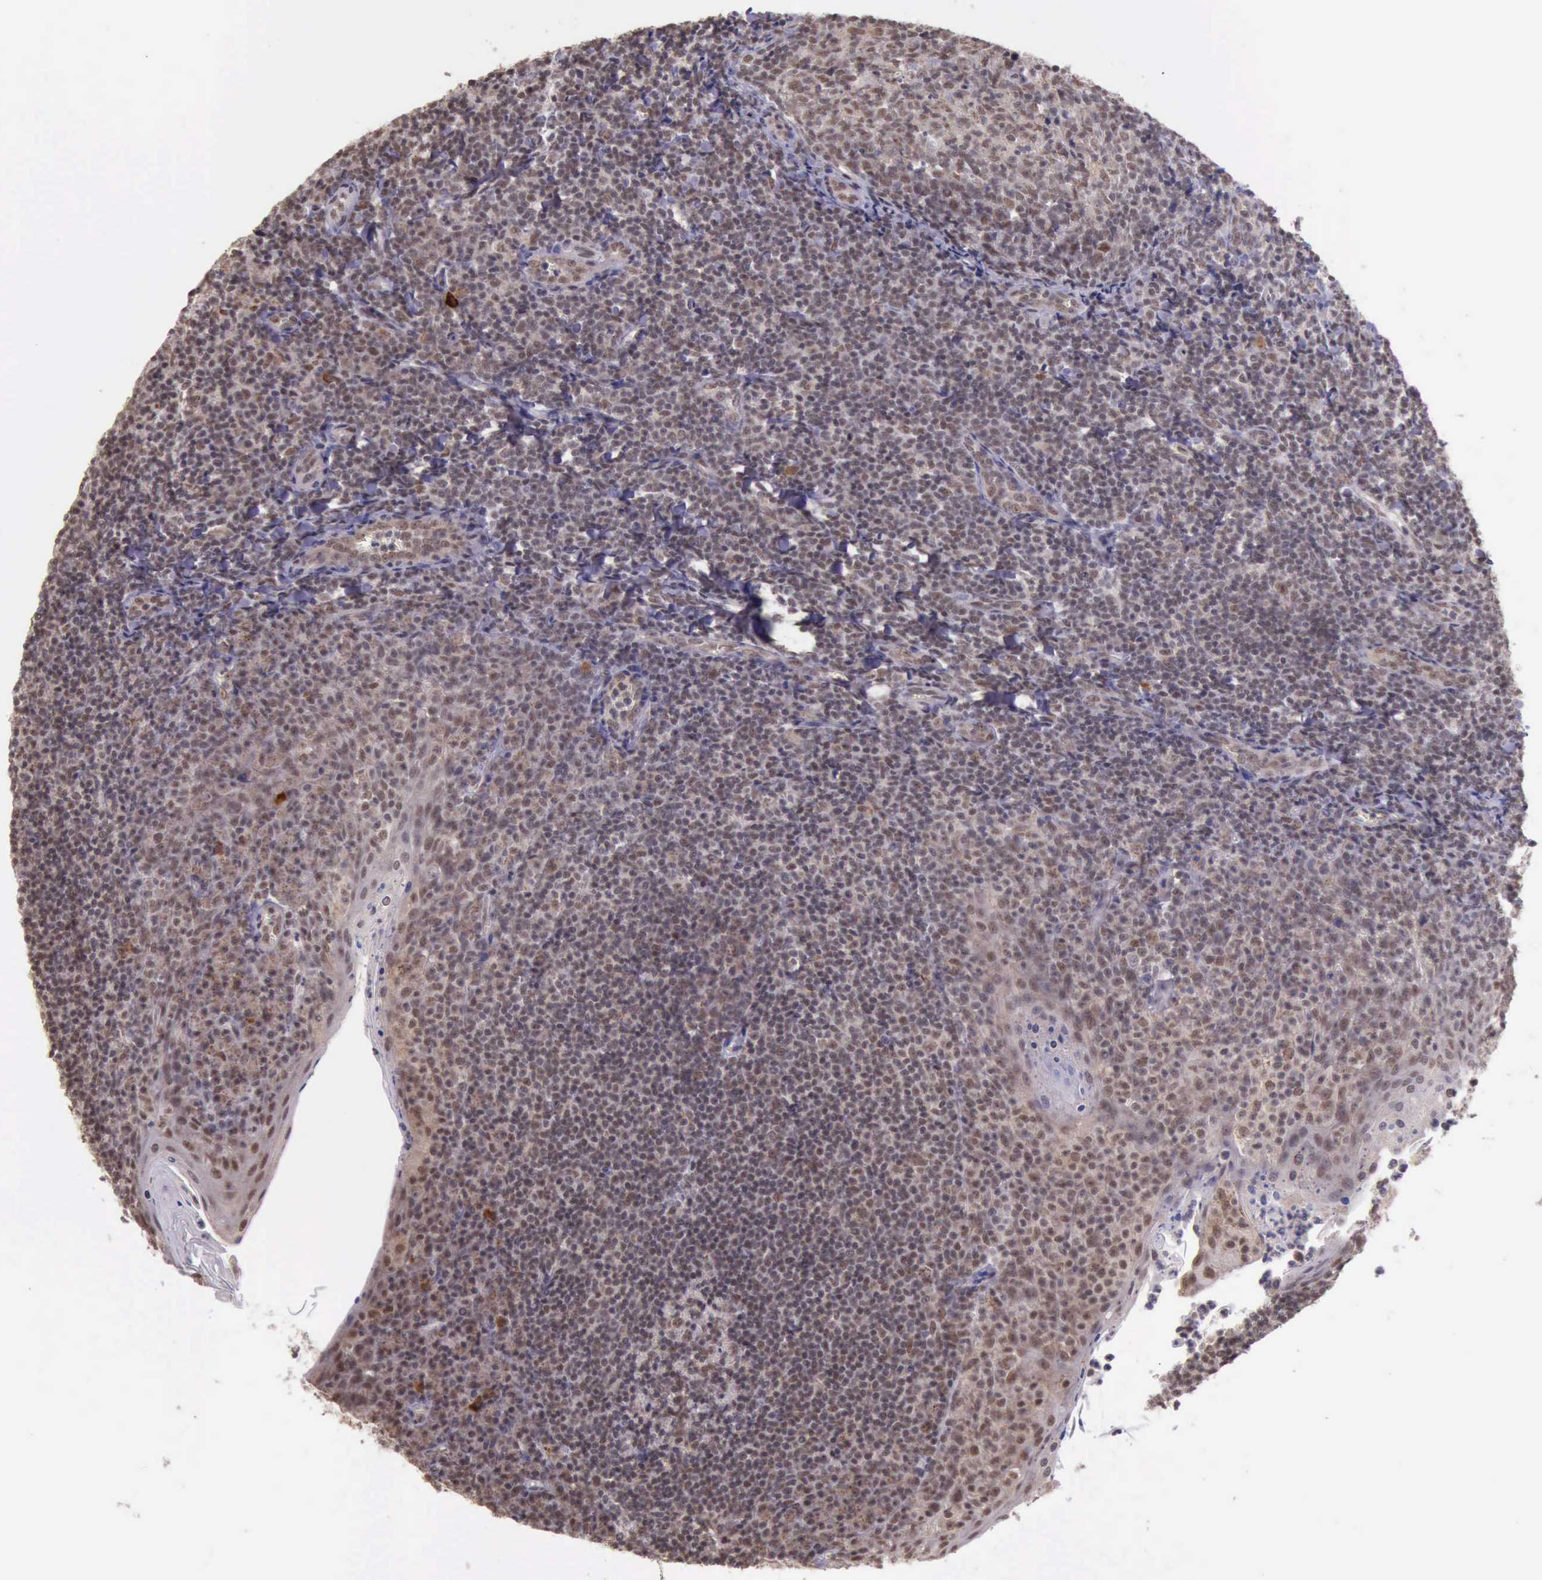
{"staining": {"intensity": "moderate", "quantity": ">75%", "location": "cytoplasmic/membranous,nuclear"}, "tissue": "tonsil", "cell_type": "Germinal center cells", "image_type": "normal", "snomed": [{"axis": "morphology", "description": "Normal tissue, NOS"}, {"axis": "topography", "description": "Tonsil"}], "caption": "This histopathology image displays immunohistochemistry staining of benign human tonsil, with medium moderate cytoplasmic/membranous,nuclear staining in about >75% of germinal center cells.", "gene": "PRPF39", "patient": {"sex": "male", "age": 31}}